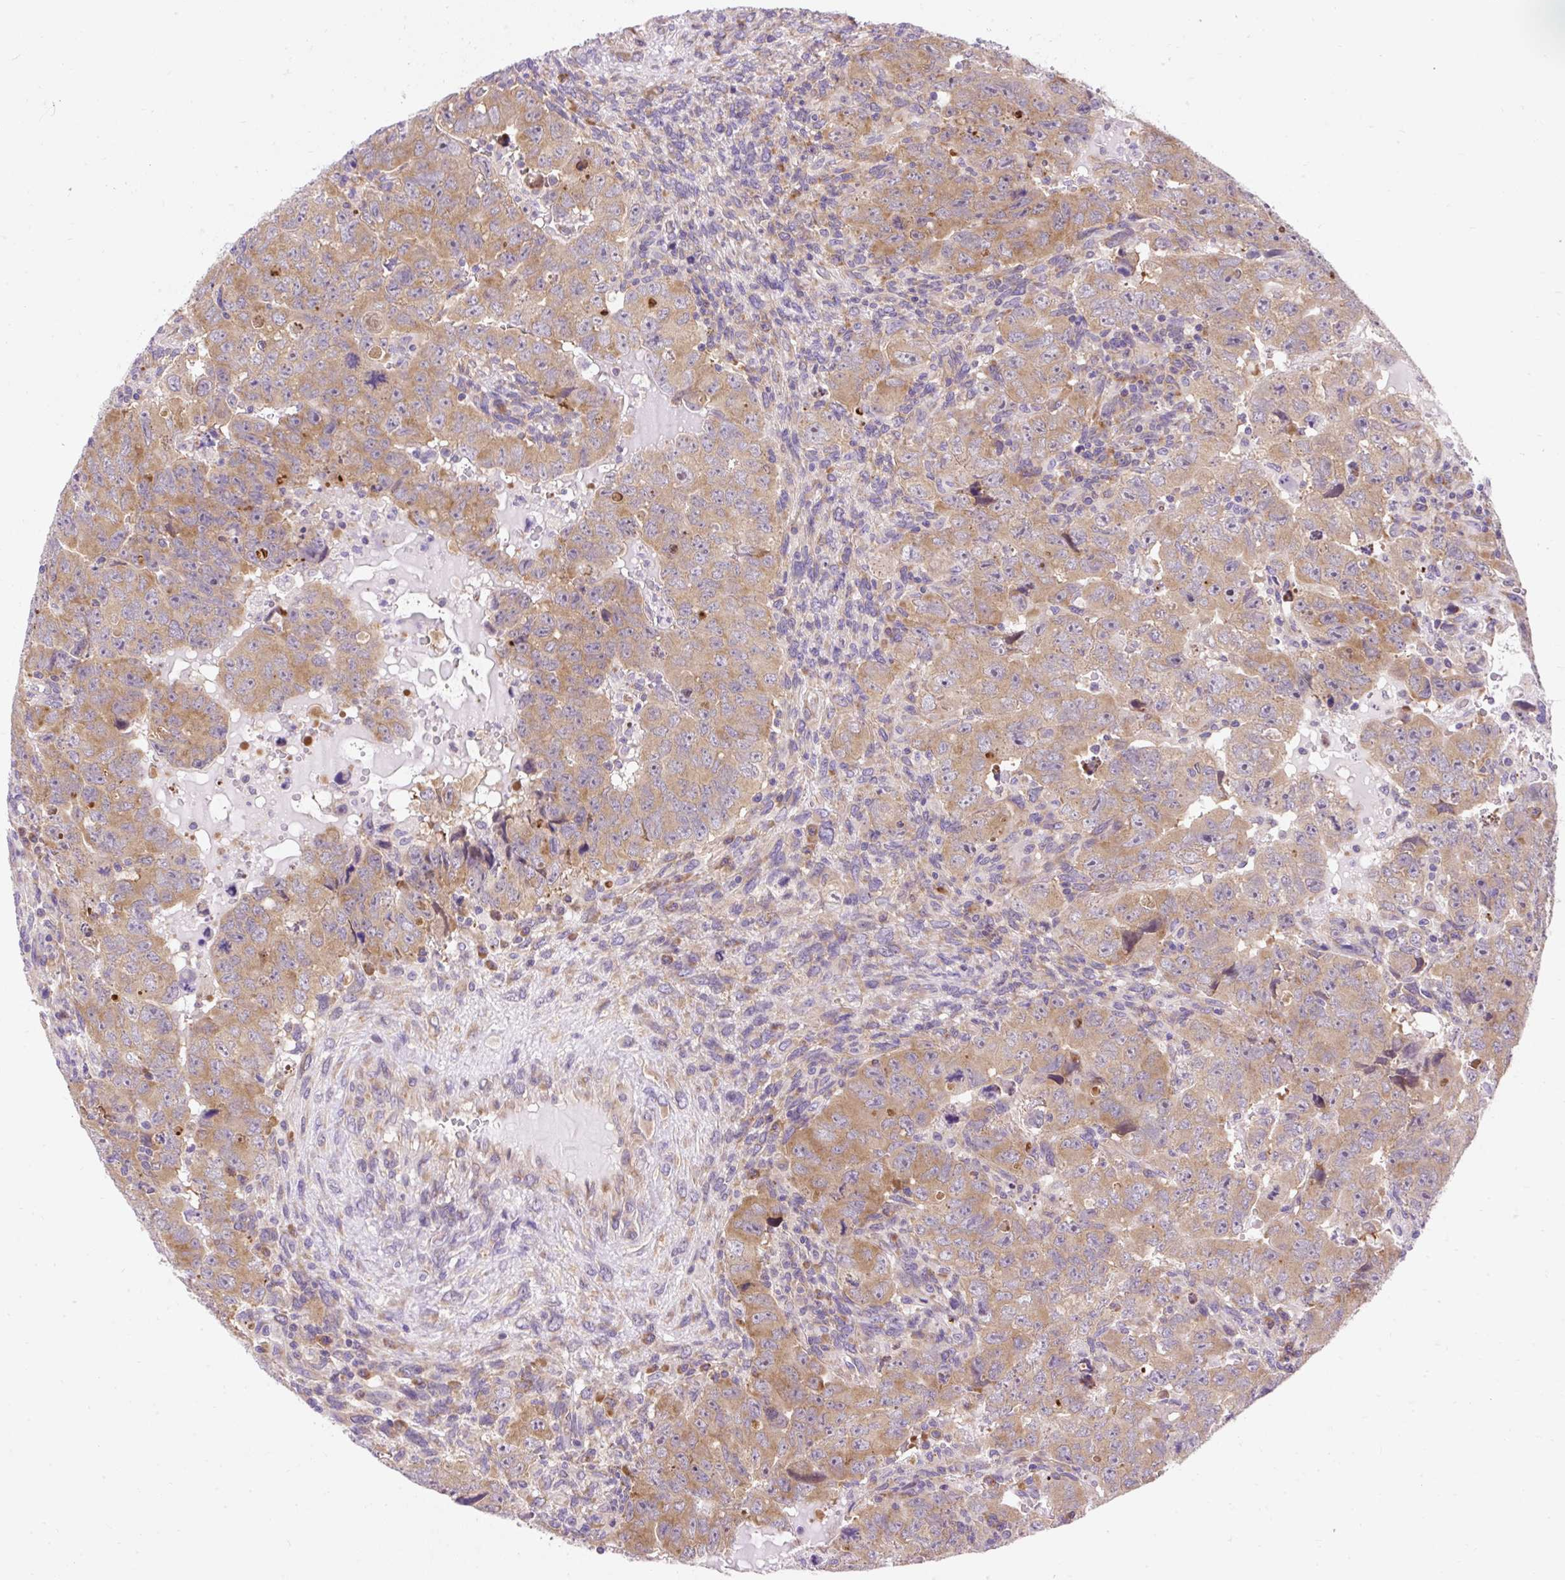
{"staining": {"intensity": "moderate", "quantity": ">75%", "location": "cytoplasmic/membranous"}, "tissue": "testis cancer", "cell_type": "Tumor cells", "image_type": "cancer", "snomed": [{"axis": "morphology", "description": "Carcinoma, Embryonal, NOS"}, {"axis": "topography", "description": "Testis"}], "caption": "This image demonstrates immunohistochemistry staining of human testis embryonal carcinoma, with medium moderate cytoplasmic/membranous staining in about >75% of tumor cells.", "gene": "GPR45", "patient": {"sex": "male", "age": 24}}